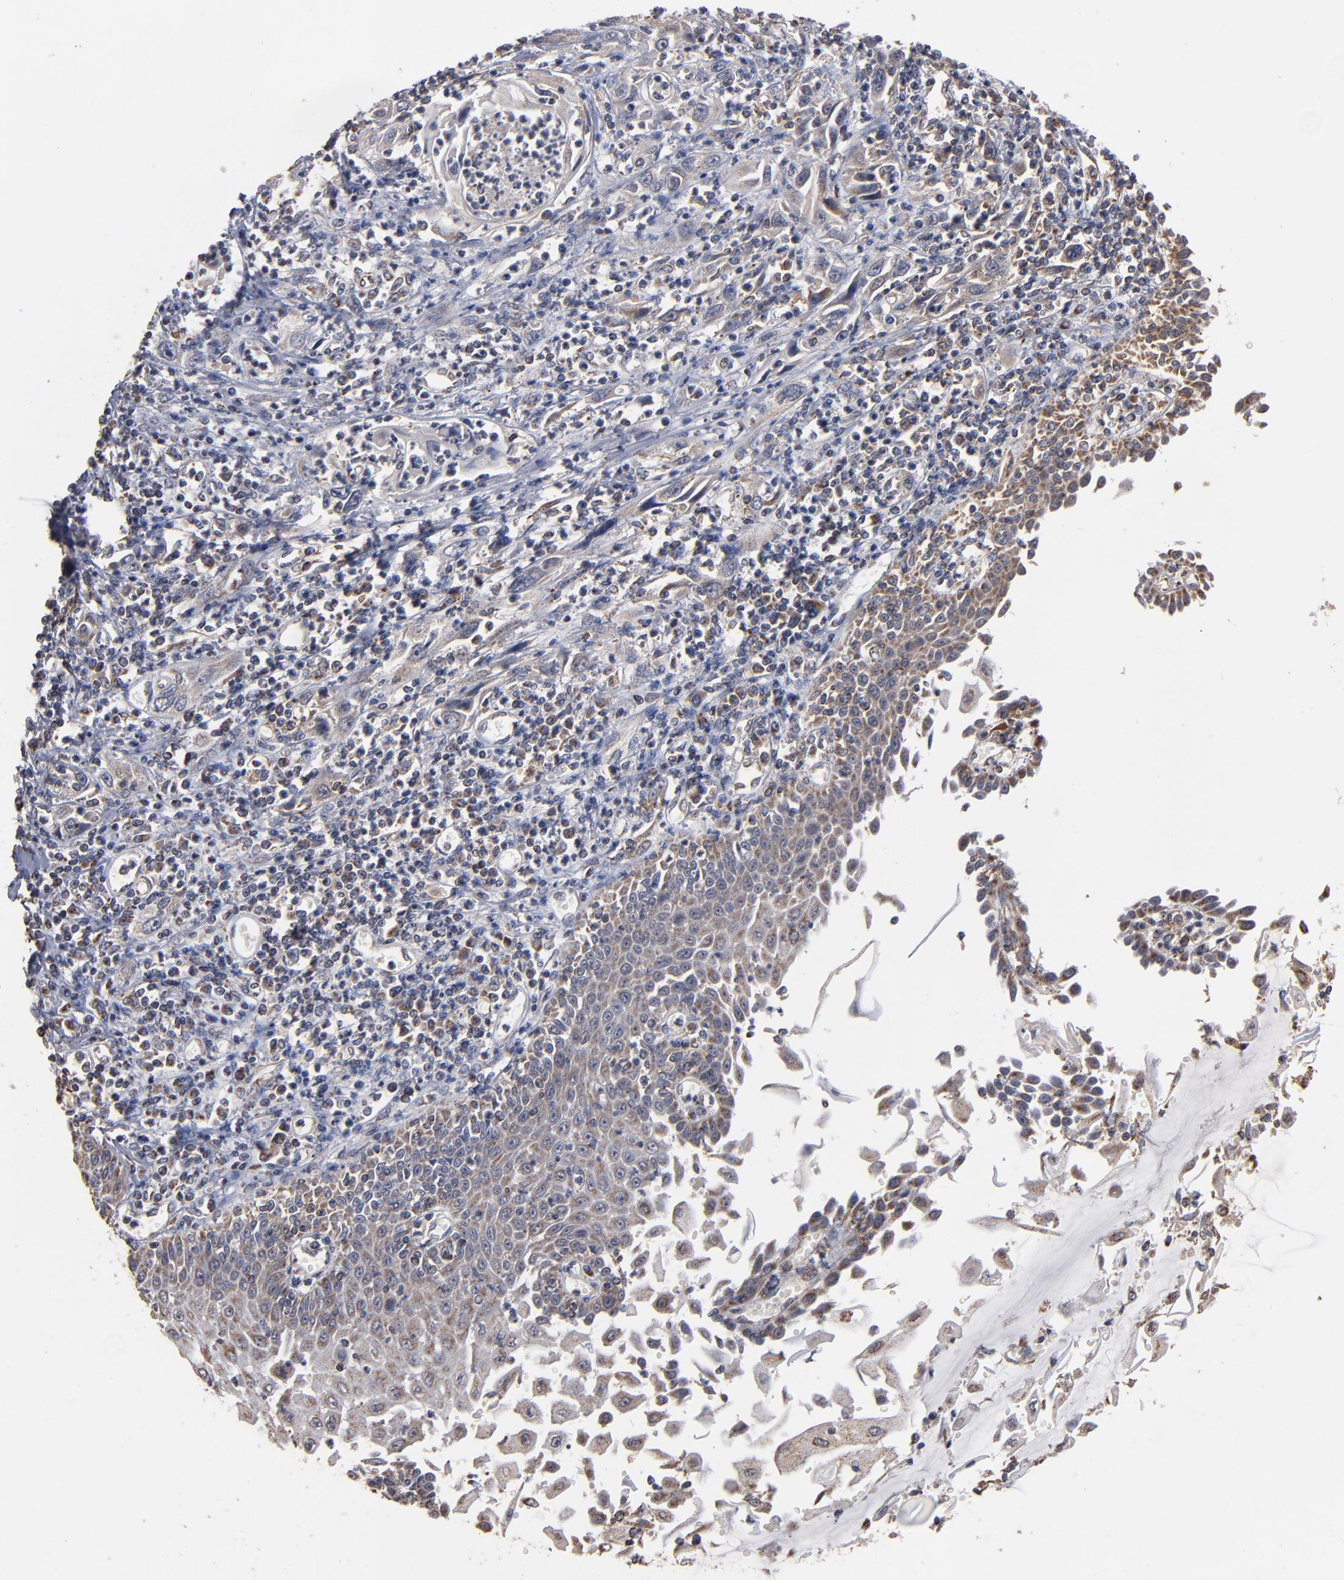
{"staining": {"intensity": "weak", "quantity": ">75%", "location": "cytoplasmic/membranous"}, "tissue": "esophagus", "cell_type": "Squamous epithelial cells", "image_type": "normal", "snomed": [{"axis": "morphology", "description": "Normal tissue, NOS"}, {"axis": "topography", "description": "Esophagus"}], "caption": "Immunohistochemistry micrograph of unremarkable esophagus: esophagus stained using immunohistochemistry (IHC) exhibits low levels of weak protein expression localized specifically in the cytoplasmic/membranous of squamous epithelial cells, appearing as a cytoplasmic/membranous brown color.", "gene": "MIPOL1", "patient": {"sex": "male", "age": 65}}